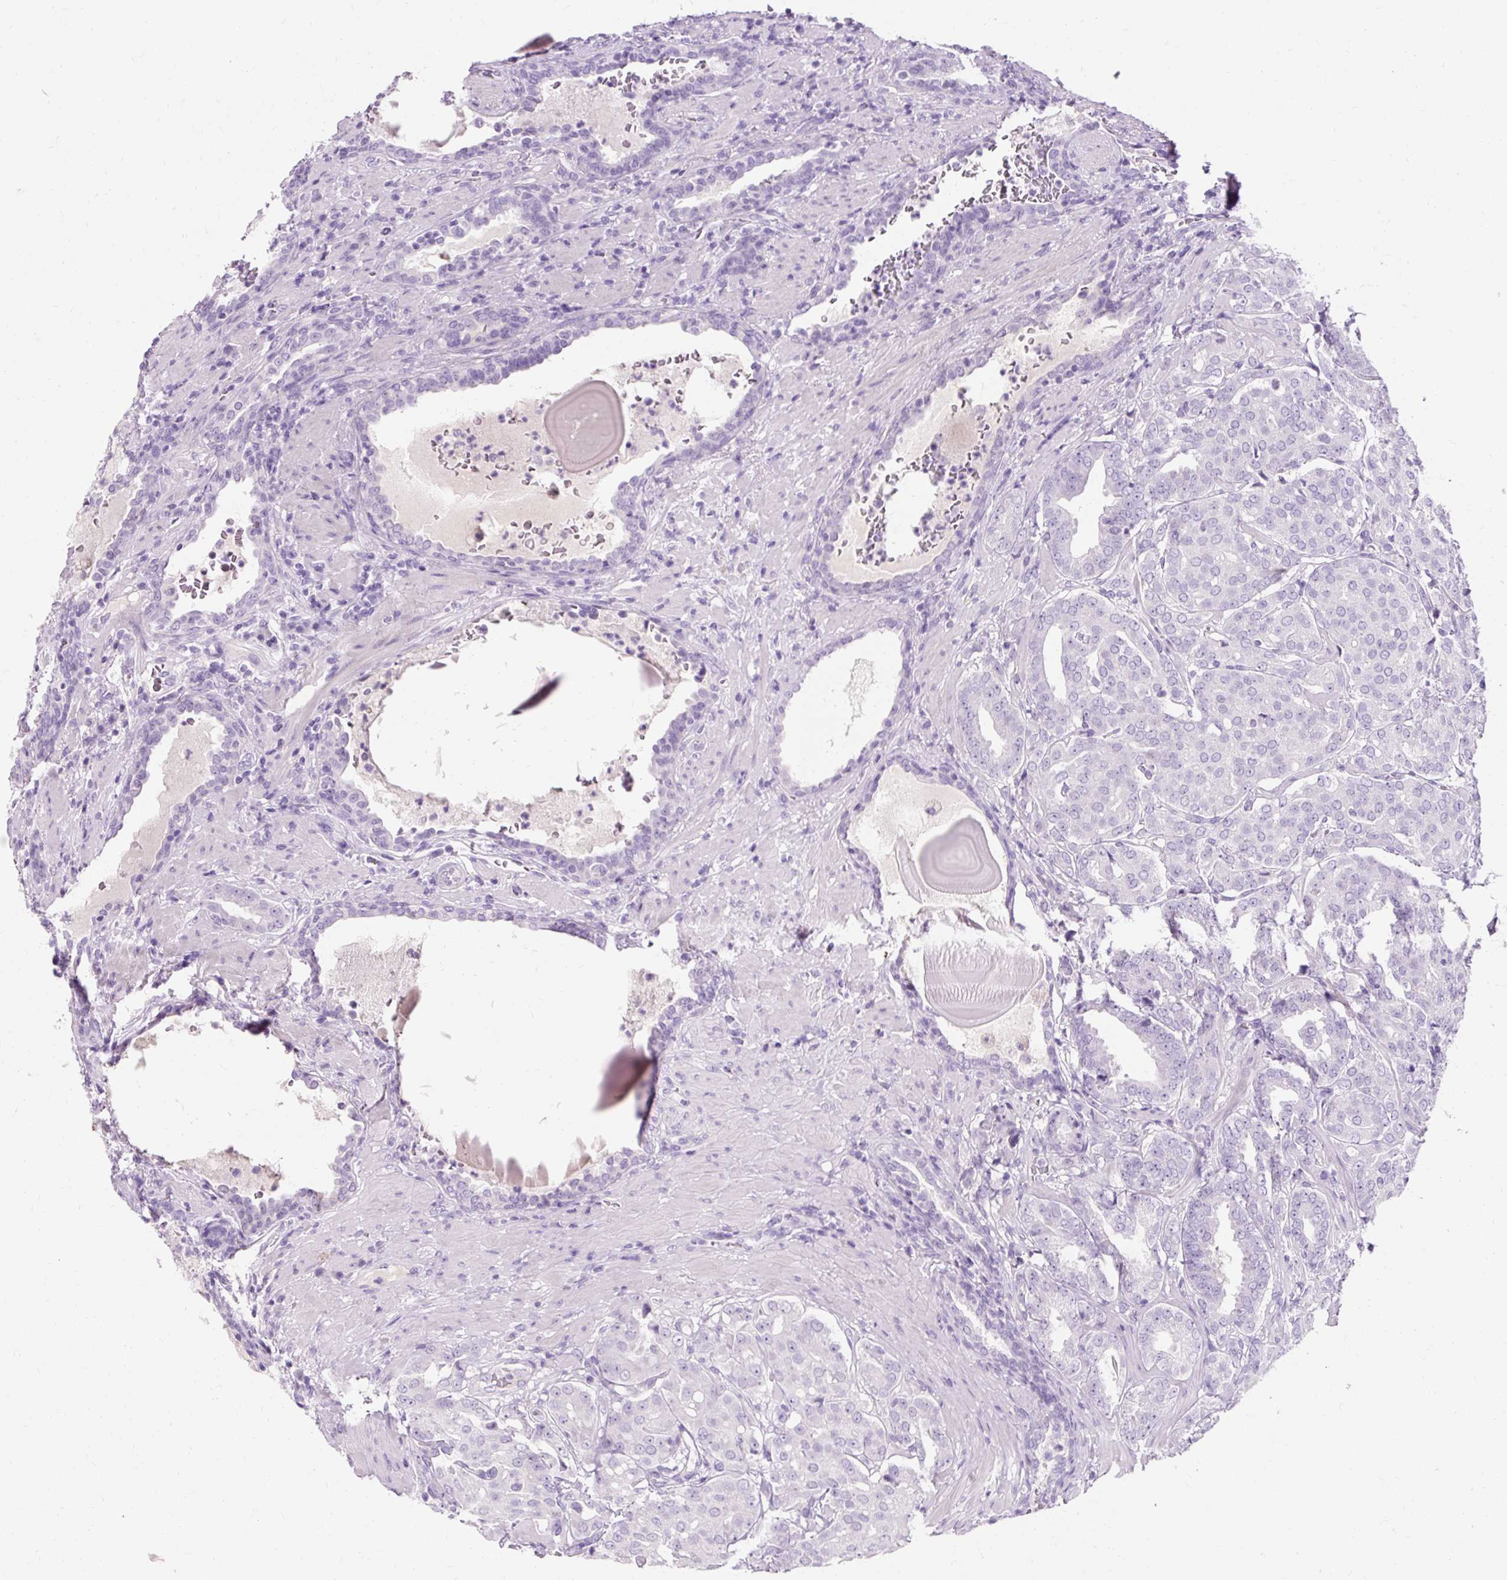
{"staining": {"intensity": "negative", "quantity": "none", "location": "none"}, "tissue": "prostate cancer", "cell_type": "Tumor cells", "image_type": "cancer", "snomed": [{"axis": "morphology", "description": "Adenocarcinoma, High grade"}, {"axis": "topography", "description": "Prostate"}], "caption": "Immunohistochemical staining of human prostate cancer displays no significant positivity in tumor cells.", "gene": "TMEM213", "patient": {"sex": "male", "age": 68}}